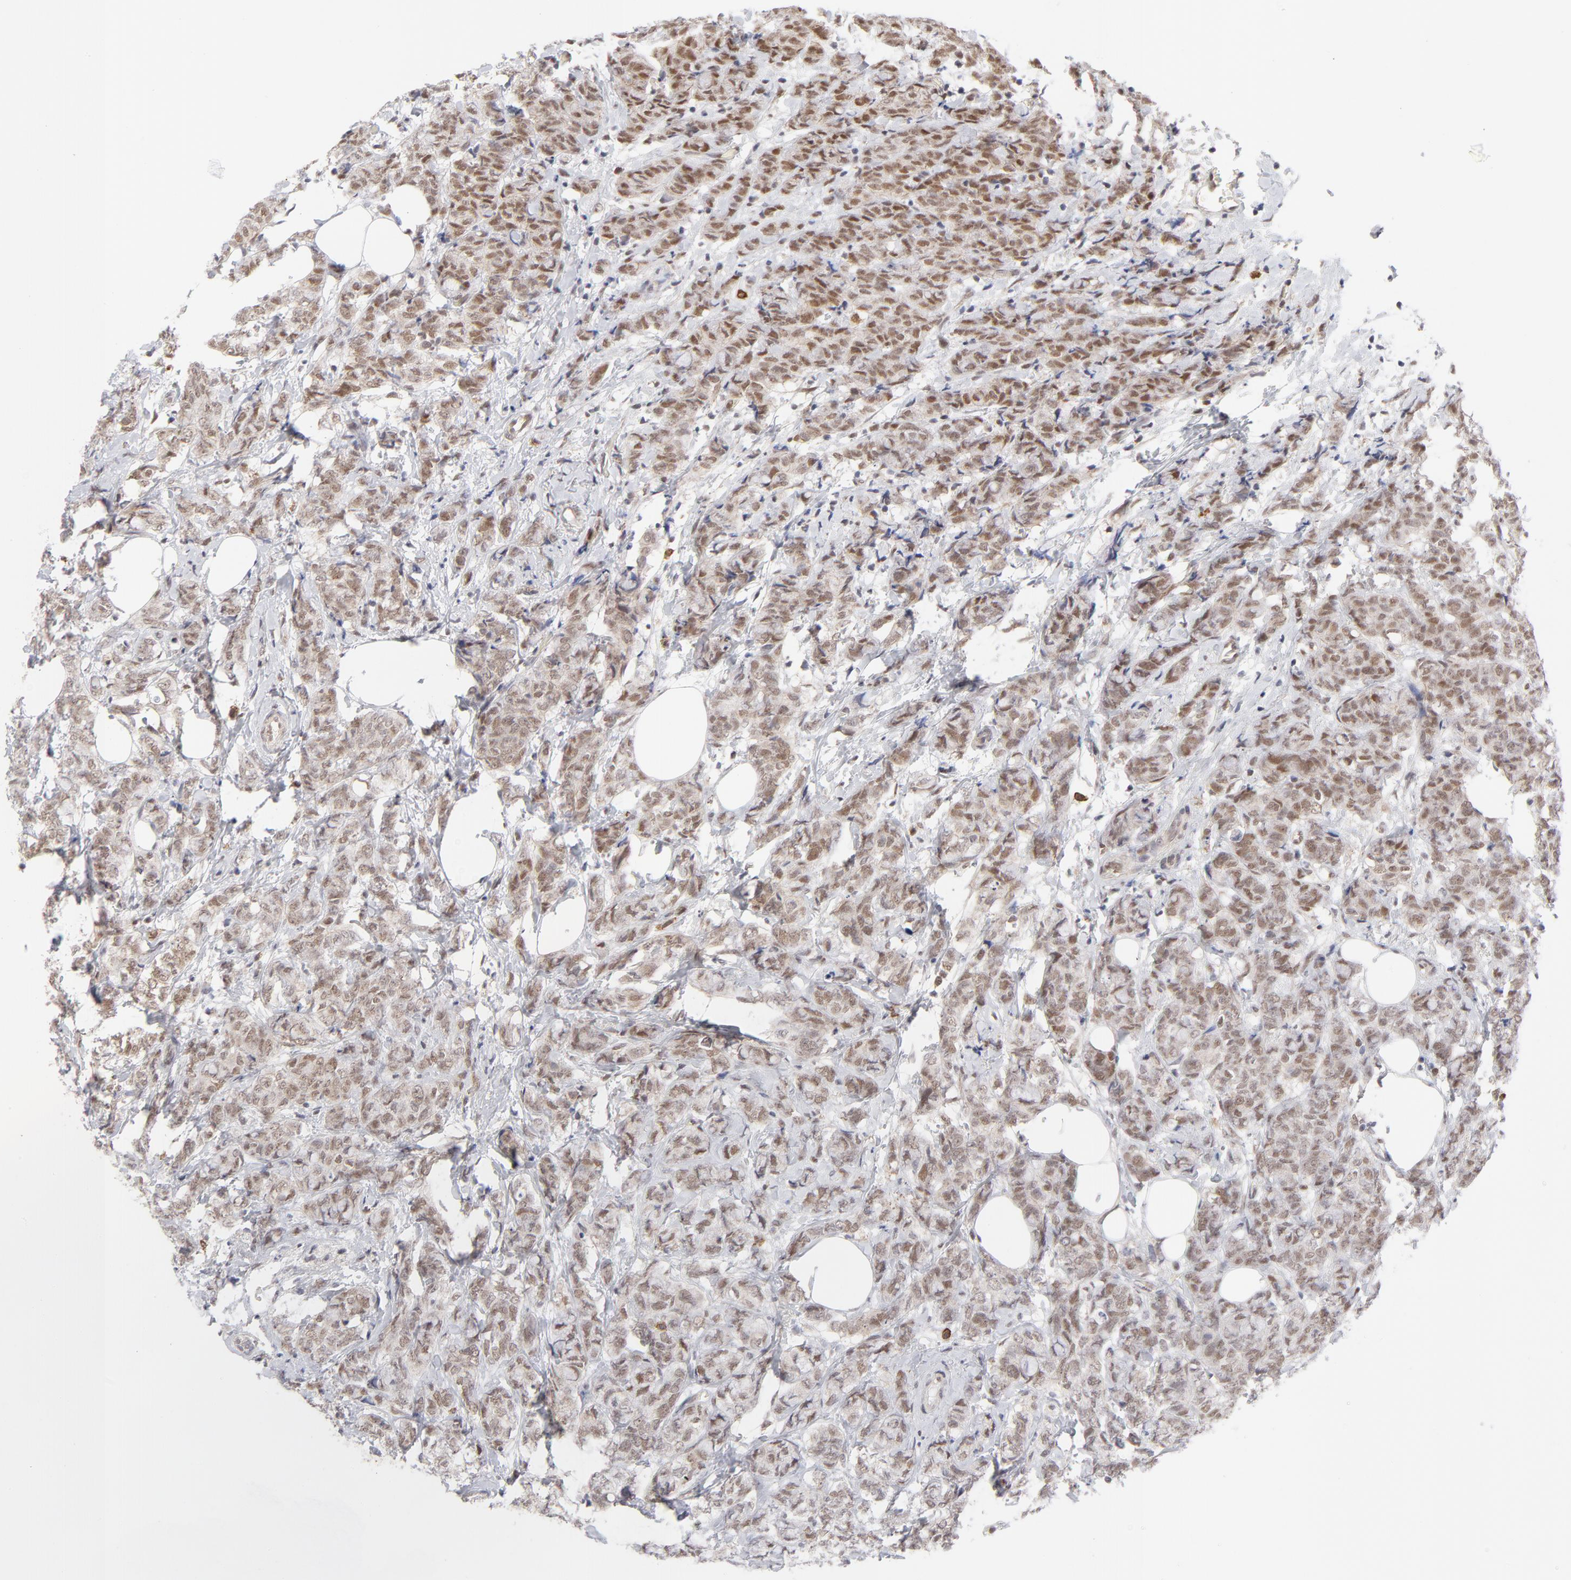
{"staining": {"intensity": "moderate", "quantity": ">75%", "location": "nuclear"}, "tissue": "breast cancer", "cell_type": "Tumor cells", "image_type": "cancer", "snomed": [{"axis": "morphology", "description": "Lobular carcinoma"}, {"axis": "topography", "description": "Breast"}], "caption": "Immunohistochemistry (IHC) photomicrograph of lobular carcinoma (breast) stained for a protein (brown), which displays medium levels of moderate nuclear staining in approximately >75% of tumor cells.", "gene": "NBN", "patient": {"sex": "female", "age": 60}}